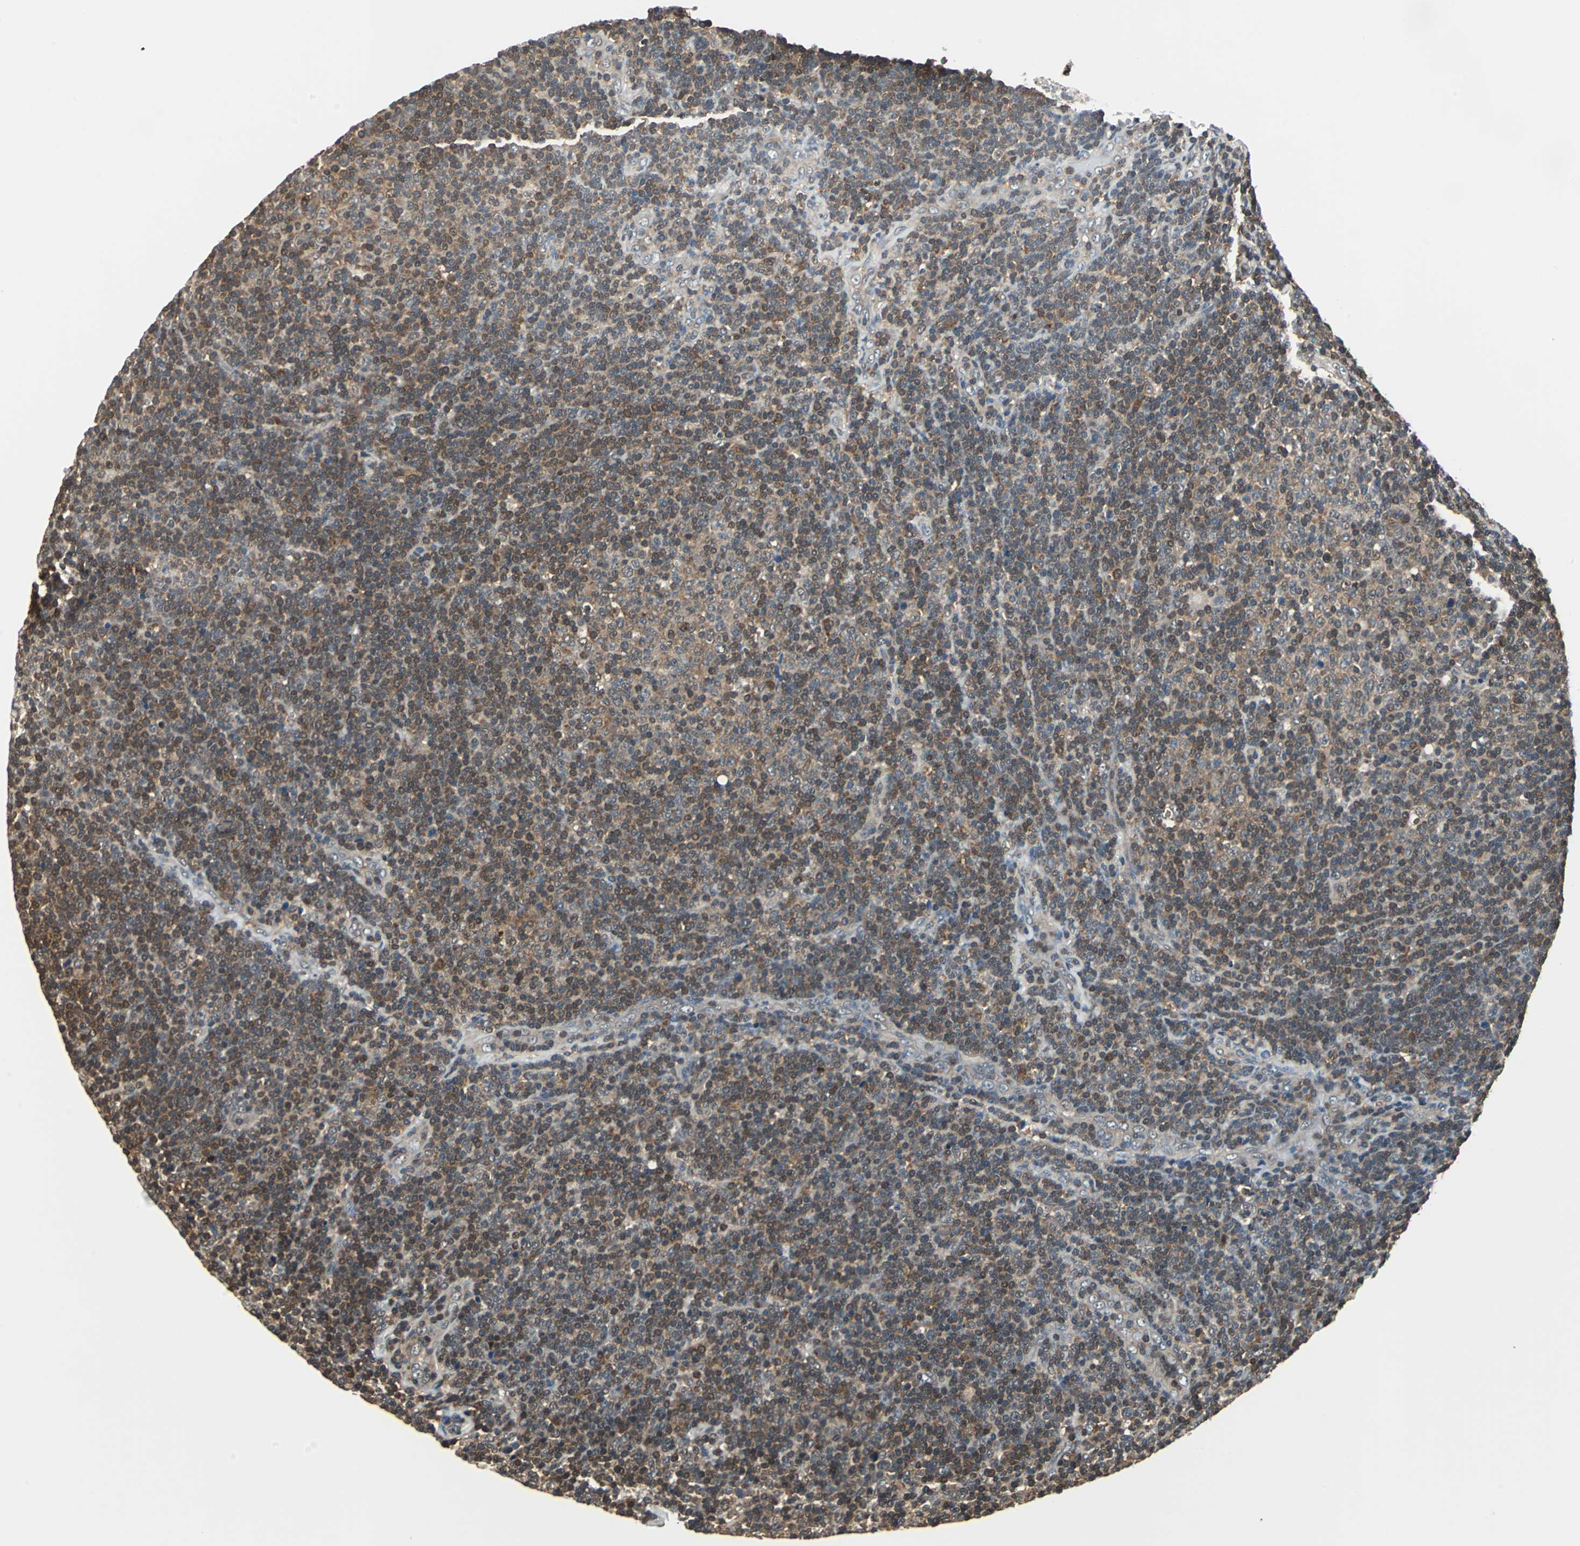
{"staining": {"intensity": "moderate", "quantity": ">75%", "location": "cytoplasmic/membranous"}, "tissue": "lymphoma", "cell_type": "Tumor cells", "image_type": "cancer", "snomed": [{"axis": "morphology", "description": "Malignant lymphoma, non-Hodgkin's type, Low grade"}, {"axis": "topography", "description": "Lymph node"}], "caption": "Human low-grade malignant lymphoma, non-Hodgkin's type stained with a brown dye exhibits moderate cytoplasmic/membranous positive positivity in approximately >75% of tumor cells.", "gene": "PSME1", "patient": {"sex": "male", "age": 70}}